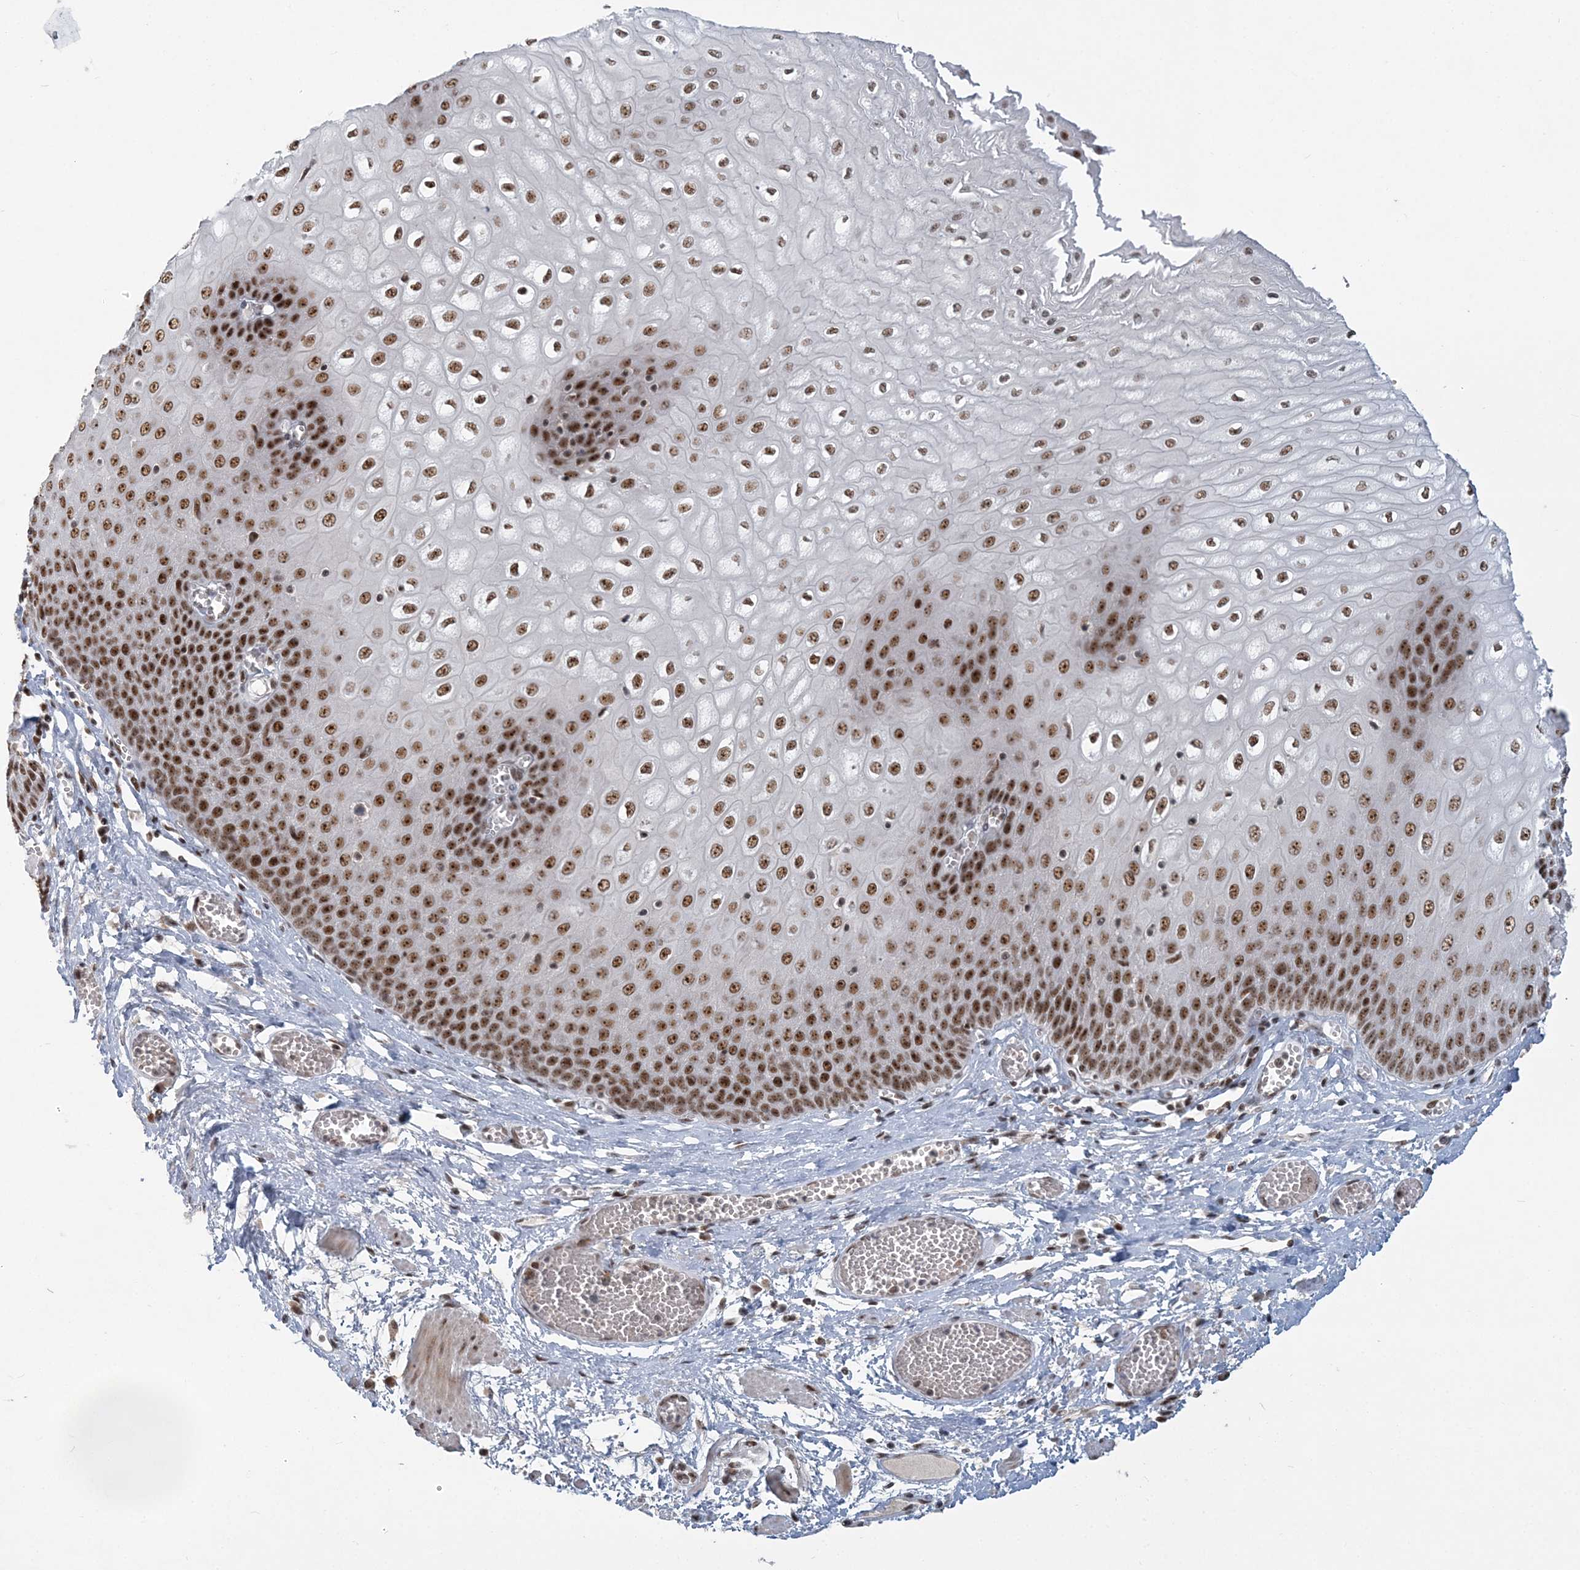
{"staining": {"intensity": "strong", "quantity": ">75%", "location": "nuclear"}, "tissue": "esophagus", "cell_type": "Squamous epithelial cells", "image_type": "normal", "snomed": [{"axis": "morphology", "description": "Normal tissue, NOS"}, {"axis": "topography", "description": "Esophagus"}], "caption": "Strong nuclear expression is present in about >75% of squamous epithelial cells in unremarkable esophagus. (DAB (3,3'-diaminobenzidine) IHC, brown staining for protein, blue staining for nuclei).", "gene": "PLRG1", "patient": {"sex": "male", "age": 60}}